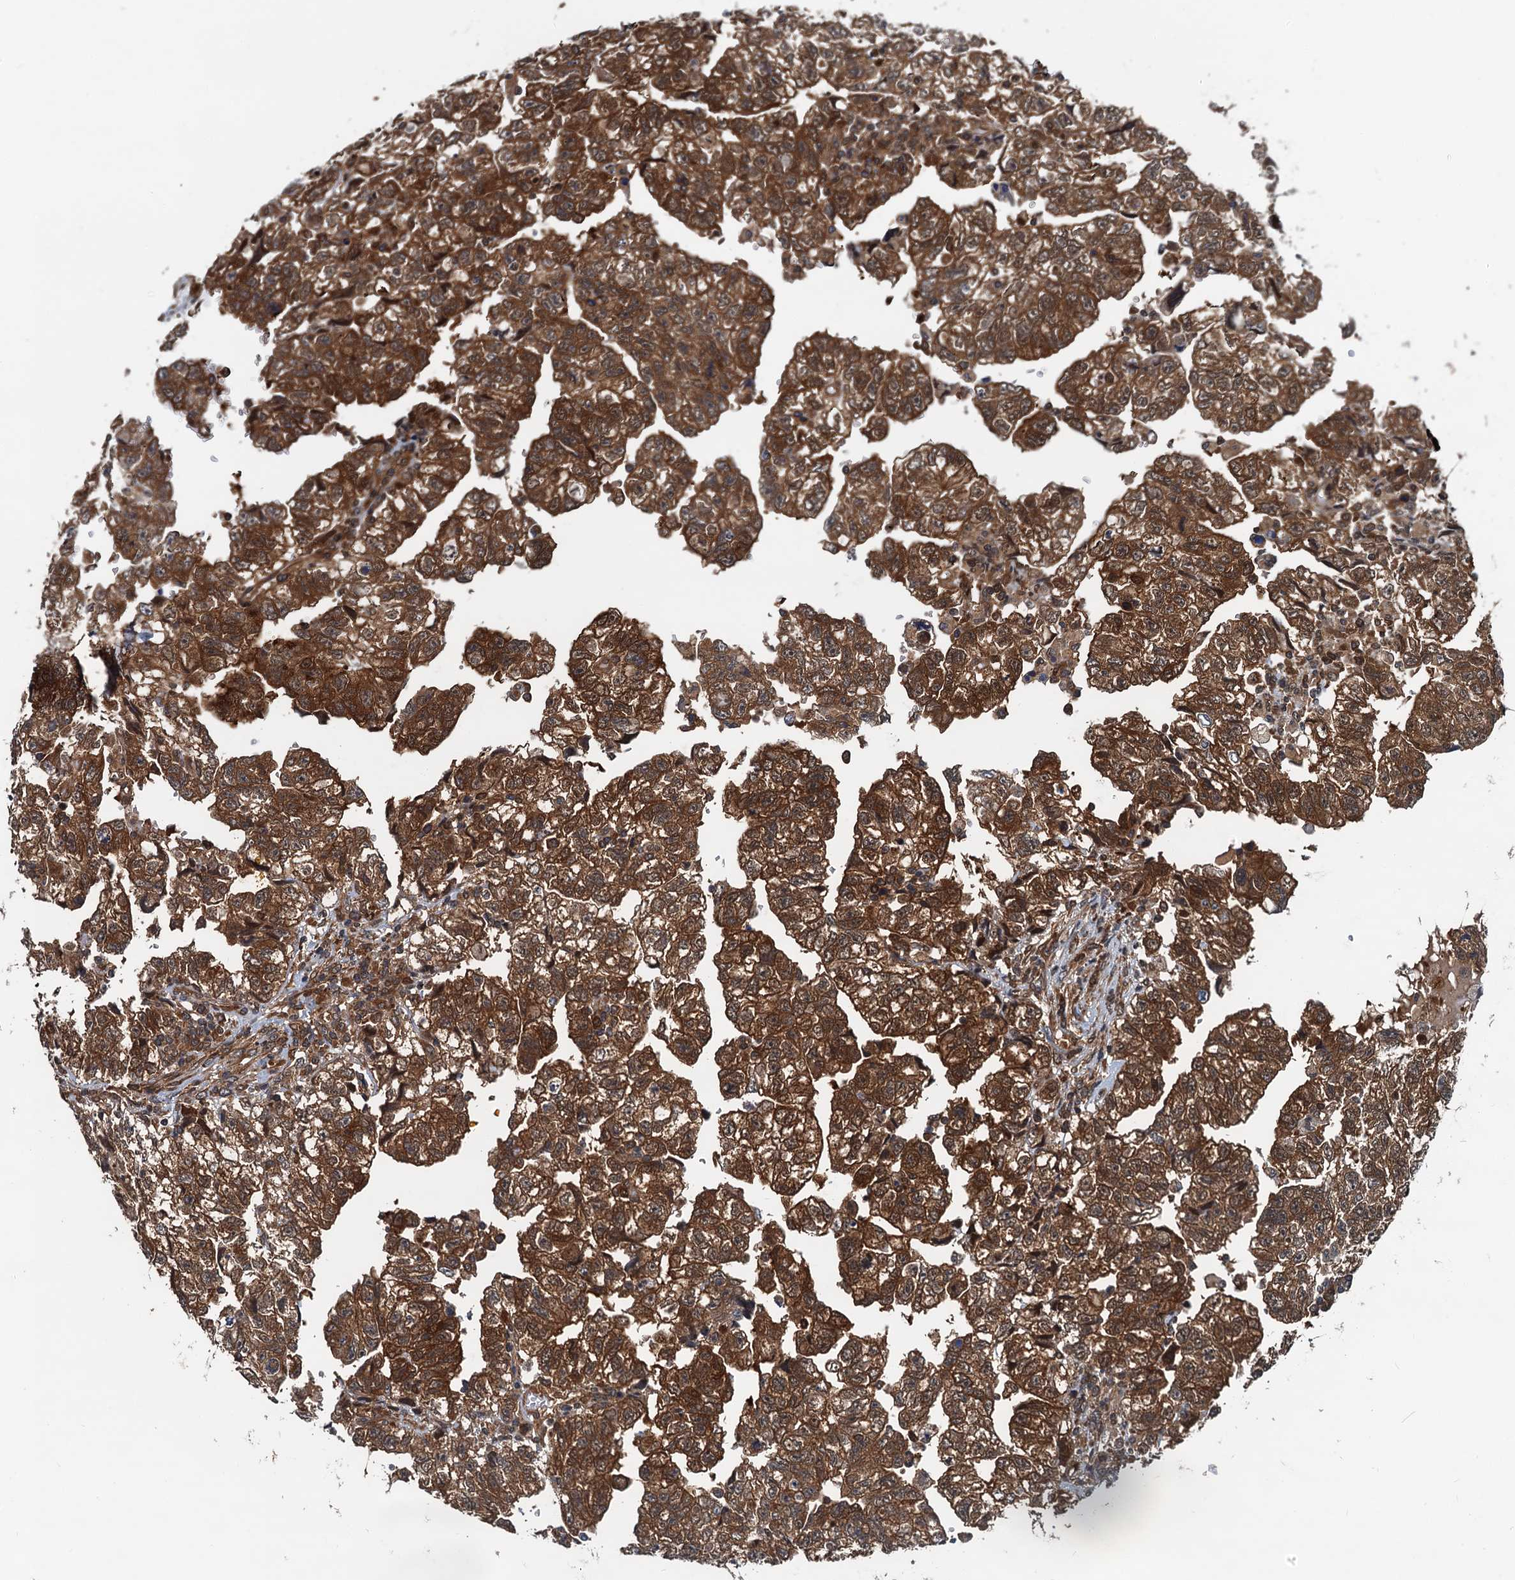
{"staining": {"intensity": "strong", "quantity": ">75%", "location": "cytoplasmic/membranous"}, "tissue": "testis cancer", "cell_type": "Tumor cells", "image_type": "cancer", "snomed": [{"axis": "morphology", "description": "Carcinoma, Embryonal, NOS"}, {"axis": "topography", "description": "Testis"}], "caption": "Tumor cells reveal high levels of strong cytoplasmic/membranous staining in about >75% of cells in human testis cancer.", "gene": "AAGAB", "patient": {"sex": "male", "age": 36}}